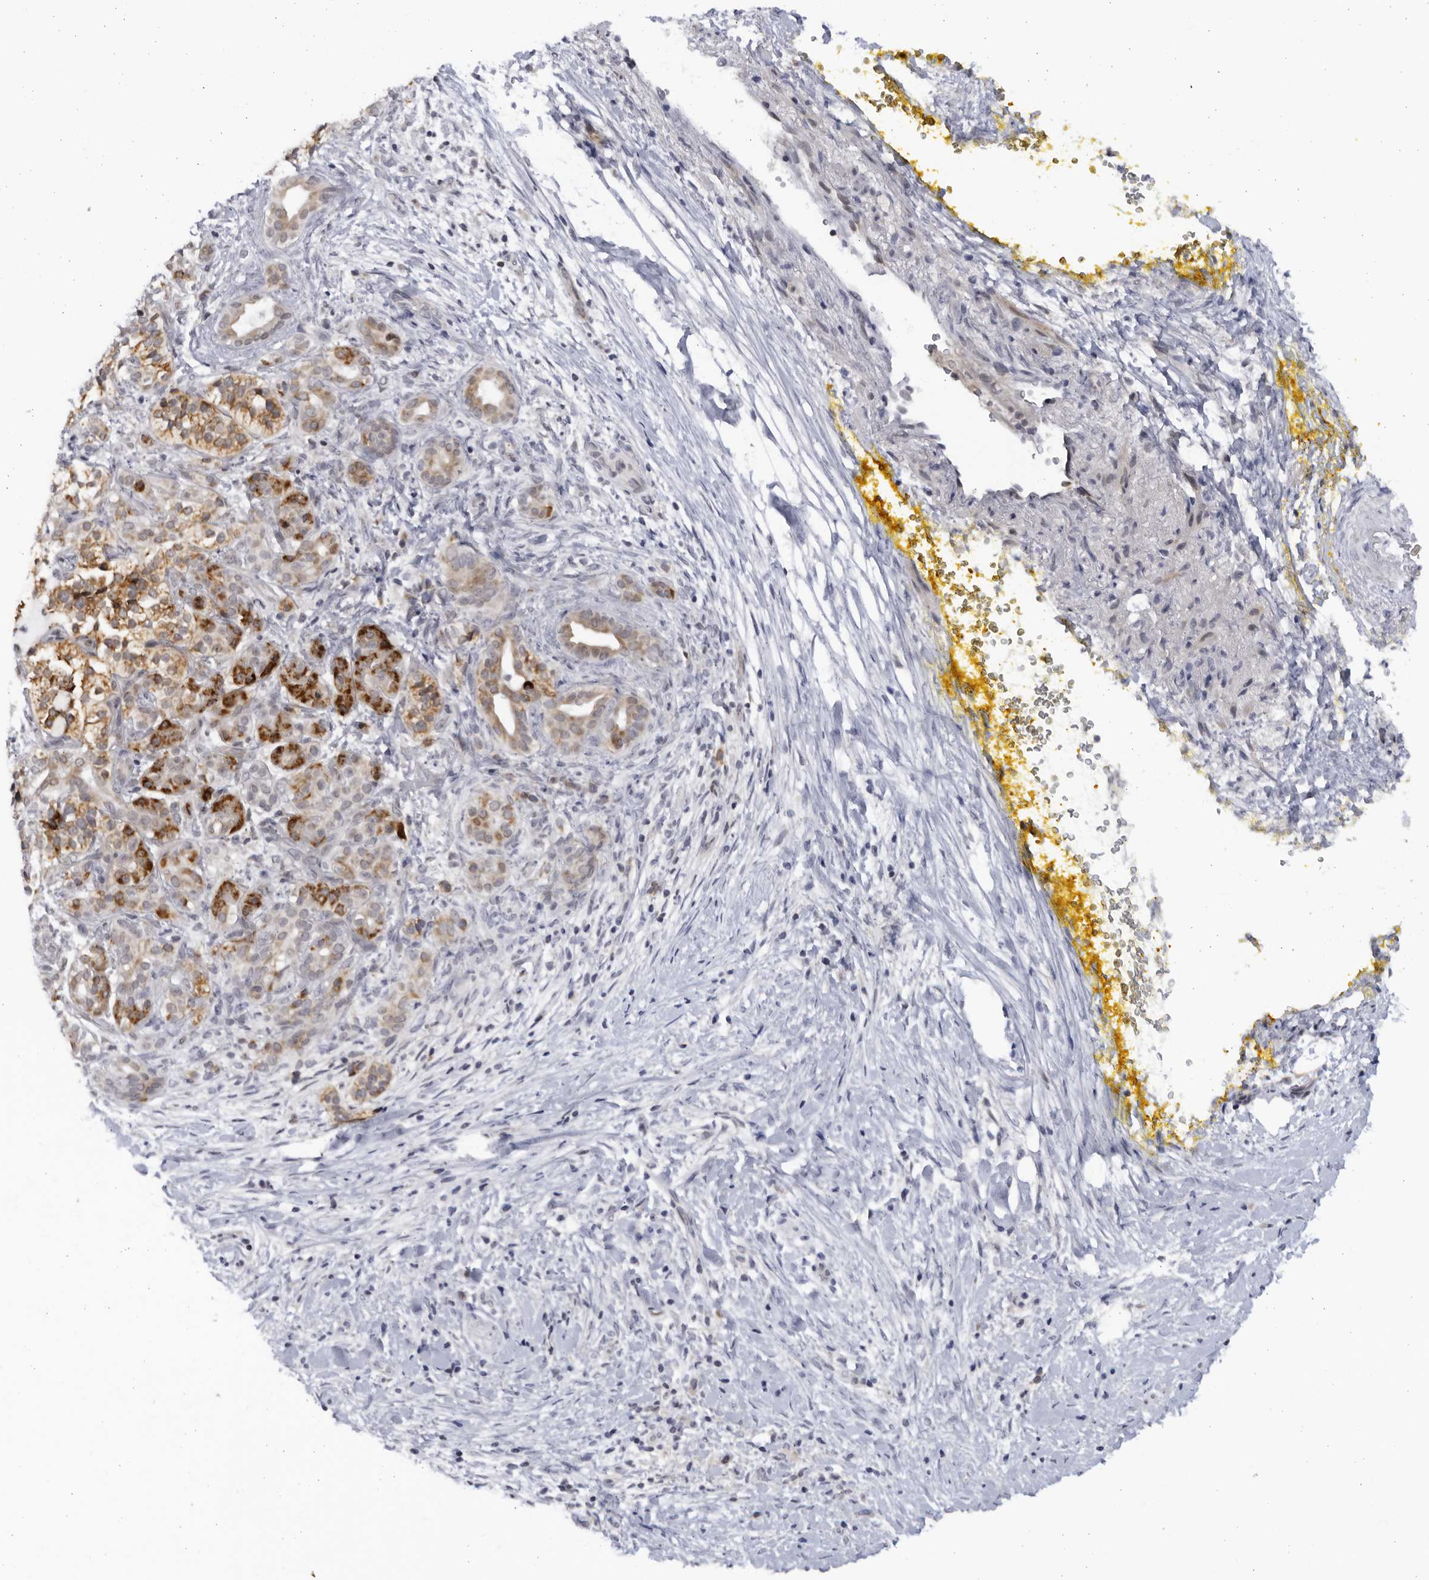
{"staining": {"intensity": "moderate", "quantity": ">75%", "location": "cytoplasmic/membranous"}, "tissue": "pancreatic cancer", "cell_type": "Tumor cells", "image_type": "cancer", "snomed": [{"axis": "morphology", "description": "Adenocarcinoma, NOS"}, {"axis": "topography", "description": "Pancreas"}], "caption": "Immunohistochemistry (DAB) staining of pancreatic adenocarcinoma demonstrates moderate cytoplasmic/membranous protein positivity in about >75% of tumor cells.", "gene": "SLC25A22", "patient": {"sex": "male", "age": 58}}